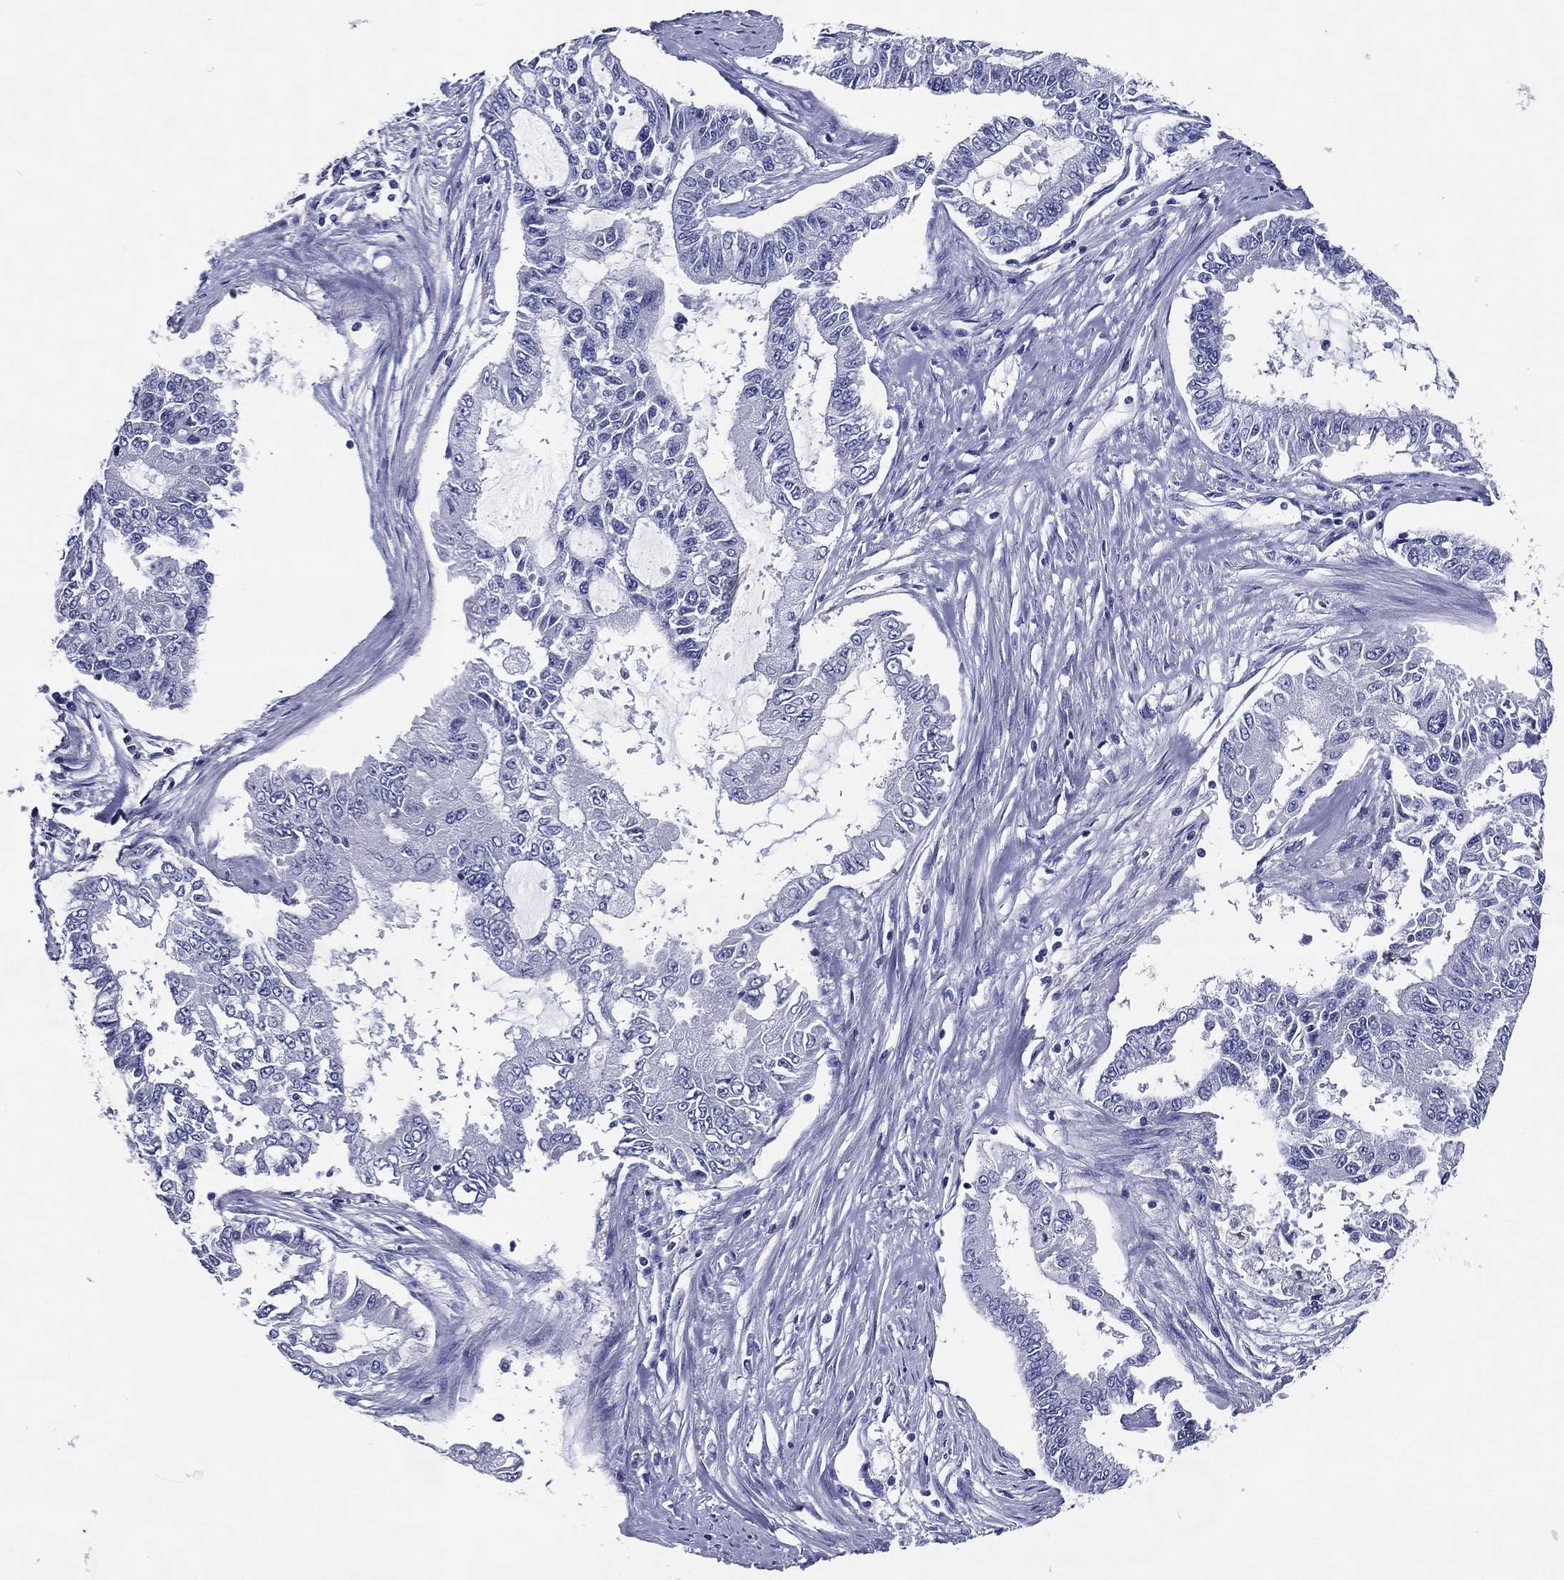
{"staining": {"intensity": "negative", "quantity": "none", "location": "none"}, "tissue": "endometrial cancer", "cell_type": "Tumor cells", "image_type": "cancer", "snomed": [{"axis": "morphology", "description": "Adenocarcinoma, NOS"}, {"axis": "topography", "description": "Uterus"}], "caption": "IHC of endometrial adenocarcinoma displays no staining in tumor cells. Nuclei are stained in blue.", "gene": "ACE2", "patient": {"sex": "female", "age": 59}}